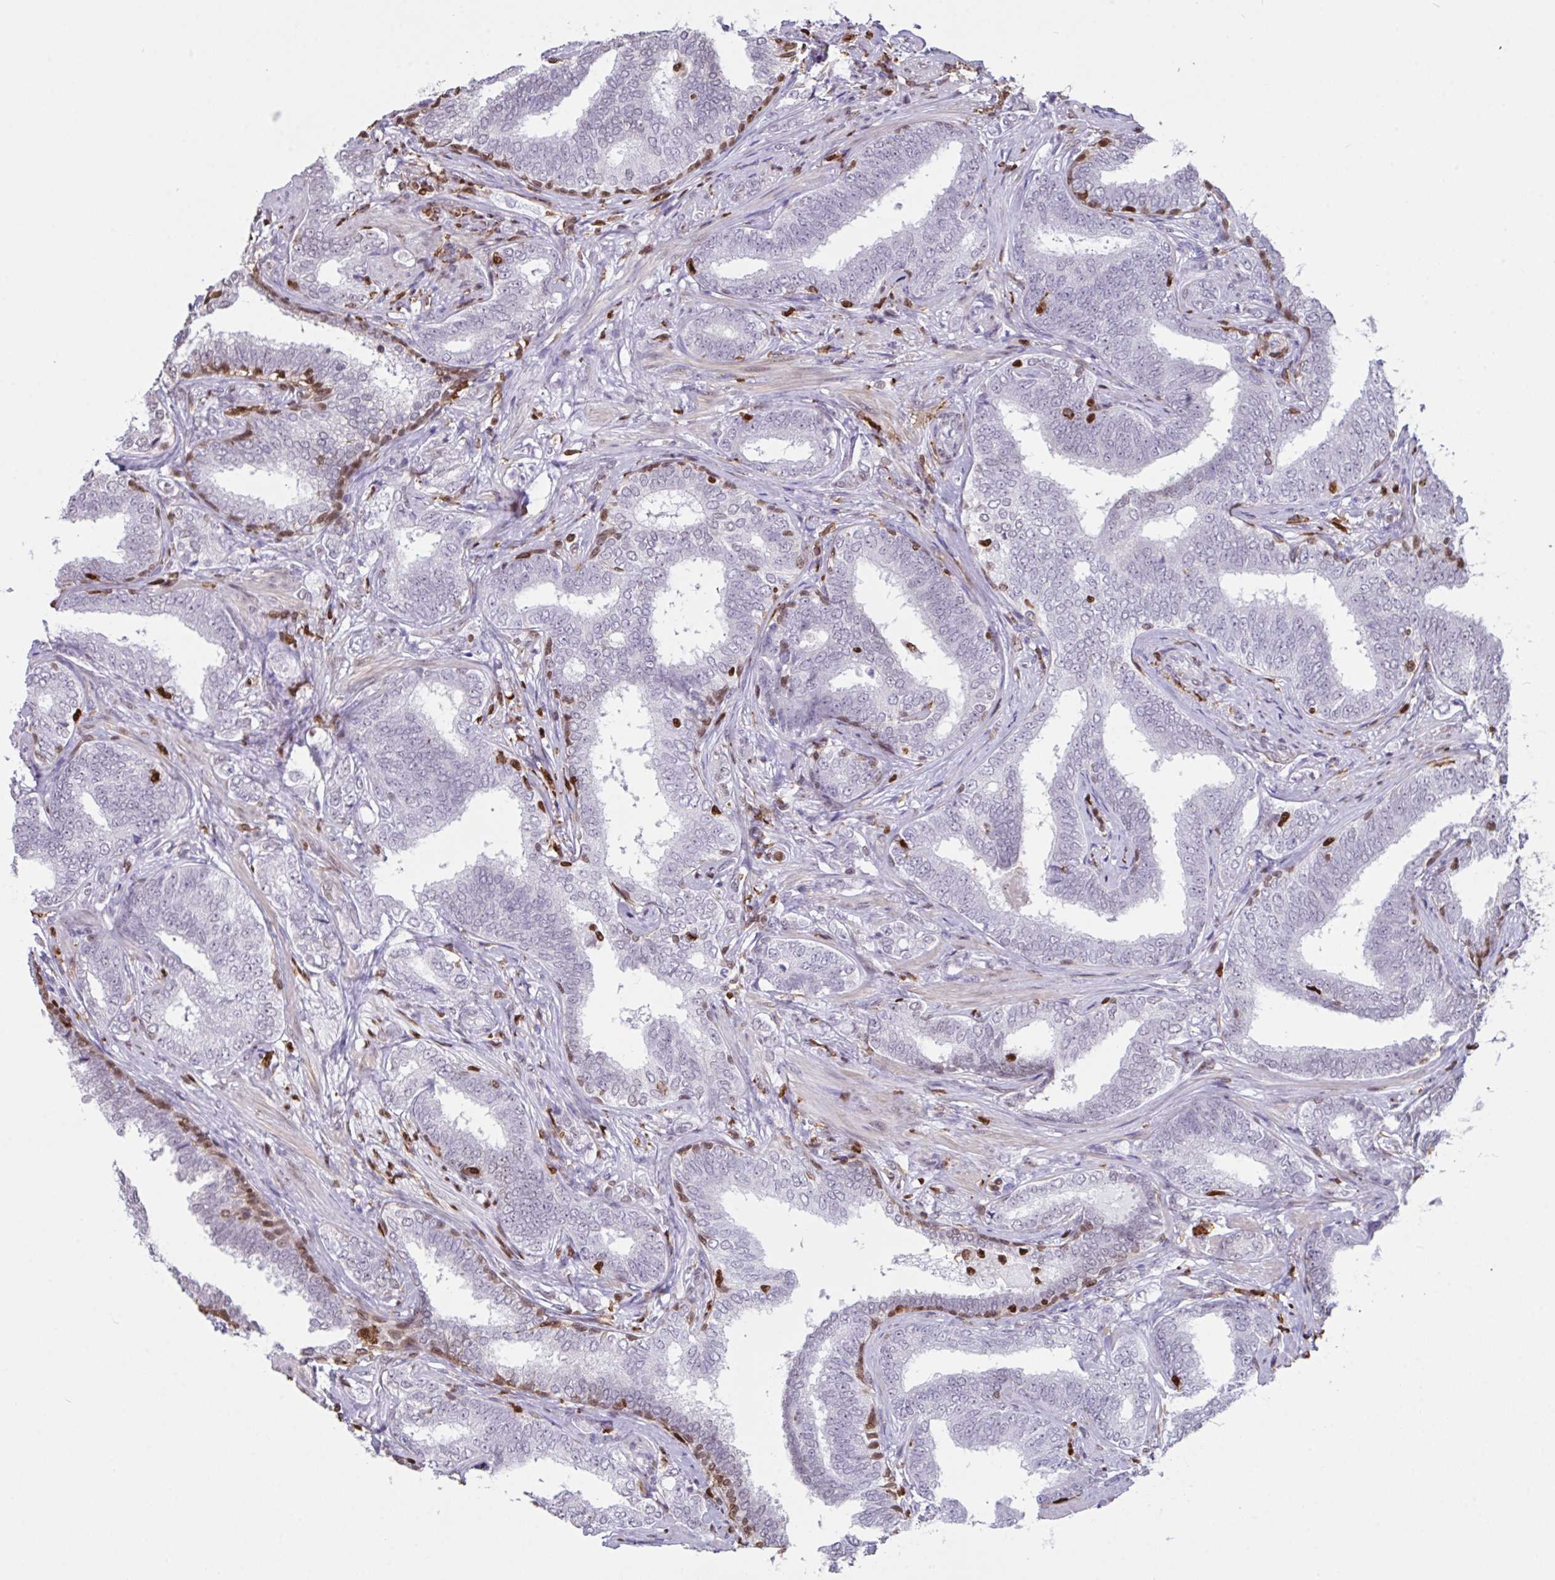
{"staining": {"intensity": "negative", "quantity": "none", "location": "none"}, "tissue": "prostate cancer", "cell_type": "Tumor cells", "image_type": "cancer", "snomed": [{"axis": "morphology", "description": "Adenocarcinoma, High grade"}, {"axis": "topography", "description": "Prostate"}], "caption": "The immunohistochemistry (IHC) histopathology image has no significant positivity in tumor cells of high-grade adenocarcinoma (prostate) tissue.", "gene": "BTBD10", "patient": {"sex": "male", "age": 72}}